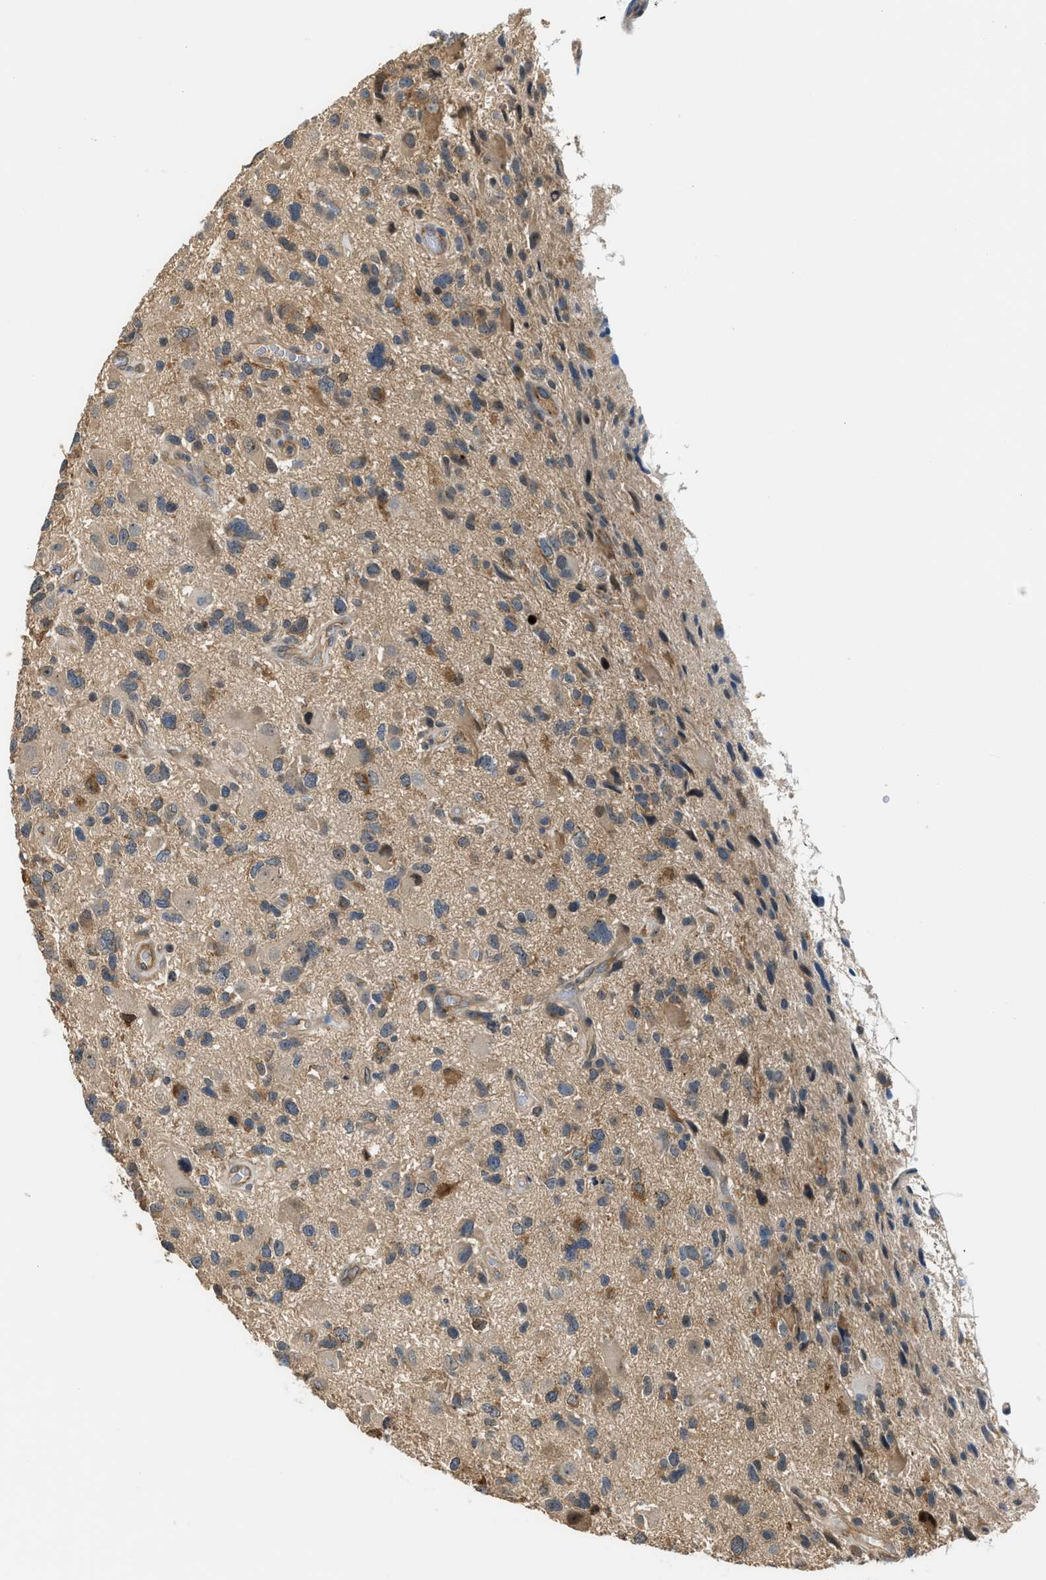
{"staining": {"intensity": "moderate", "quantity": "25%-75%", "location": "cytoplasmic/membranous"}, "tissue": "glioma", "cell_type": "Tumor cells", "image_type": "cancer", "snomed": [{"axis": "morphology", "description": "Glioma, malignant, High grade"}, {"axis": "topography", "description": "Brain"}], "caption": "Human glioma stained with a protein marker shows moderate staining in tumor cells.", "gene": "CBLB", "patient": {"sex": "male", "age": 33}}